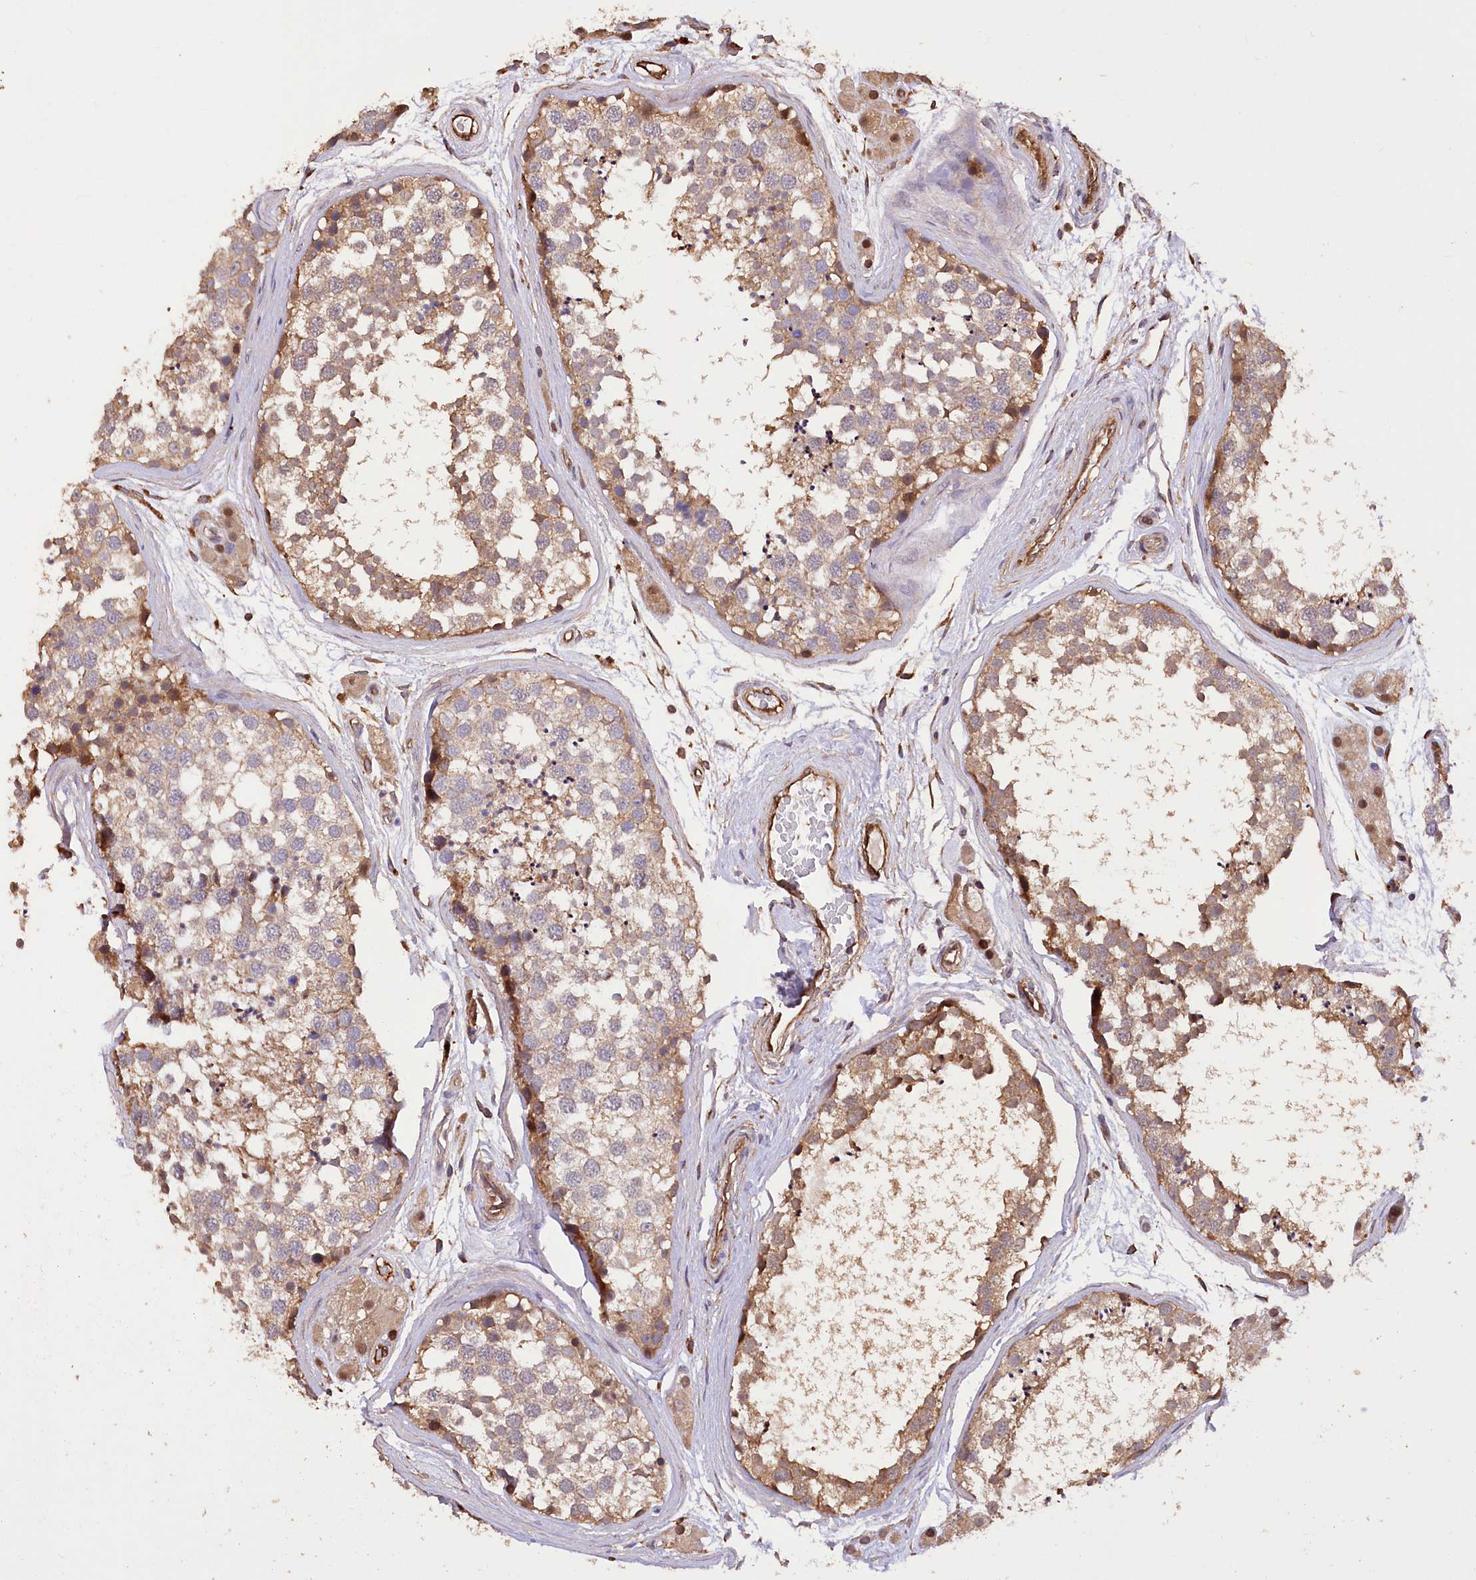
{"staining": {"intensity": "moderate", "quantity": ">75%", "location": "cytoplasmic/membranous"}, "tissue": "testis", "cell_type": "Cells in seminiferous ducts", "image_type": "normal", "snomed": [{"axis": "morphology", "description": "Normal tissue, NOS"}, {"axis": "topography", "description": "Testis"}], "caption": "High-power microscopy captured an immunohistochemistry histopathology image of unremarkable testis, revealing moderate cytoplasmic/membranous staining in about >75% of cells in seminiferous ducts.", "gene": "DPP3", "patient": {"sex": "male", "age": 56}}